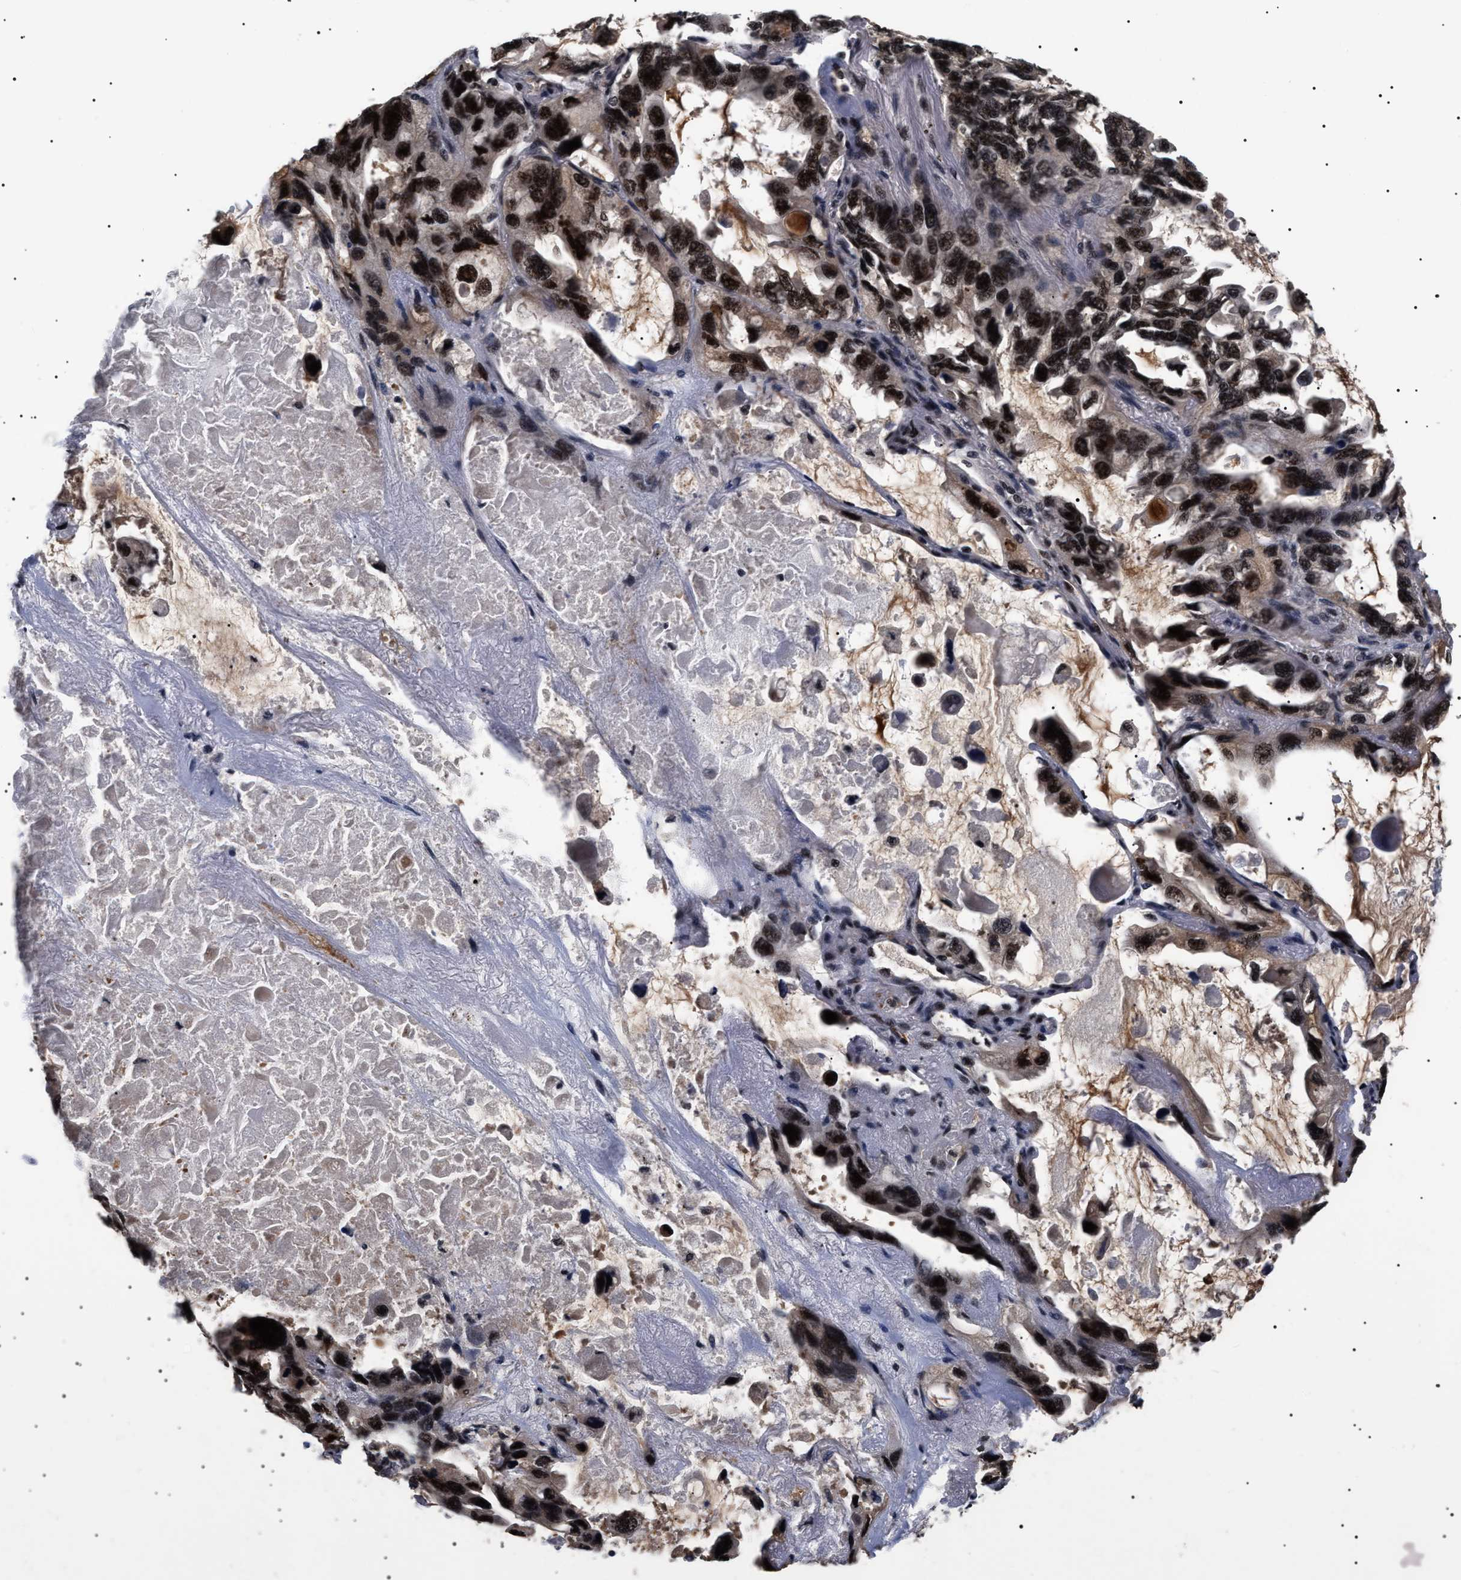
{"staining": {"intensity": "strong", "quantity": ">75%", "location": "nuclear"}, "tissue": "lung cancer", "cell_type": "Tumor cells", "image_type": "cancer", "snomed": [{"axis": "morphology", "description": "Squamous cell carcinoma, NOS"}, {"axis": "topography", "description": "Lung"}], "caption": "Immunohistochemistry (IHC) of human squamous cell carcinoma (lung) reveals high levels of strong nuclear expression in about >75% of tumor cells. (DAB (3,3'-diaminobenzidine) IHC with brightfield microscopy, high magnification).", "gene": "CAAP1", "patient": {"sex": "female", "age": 73}}